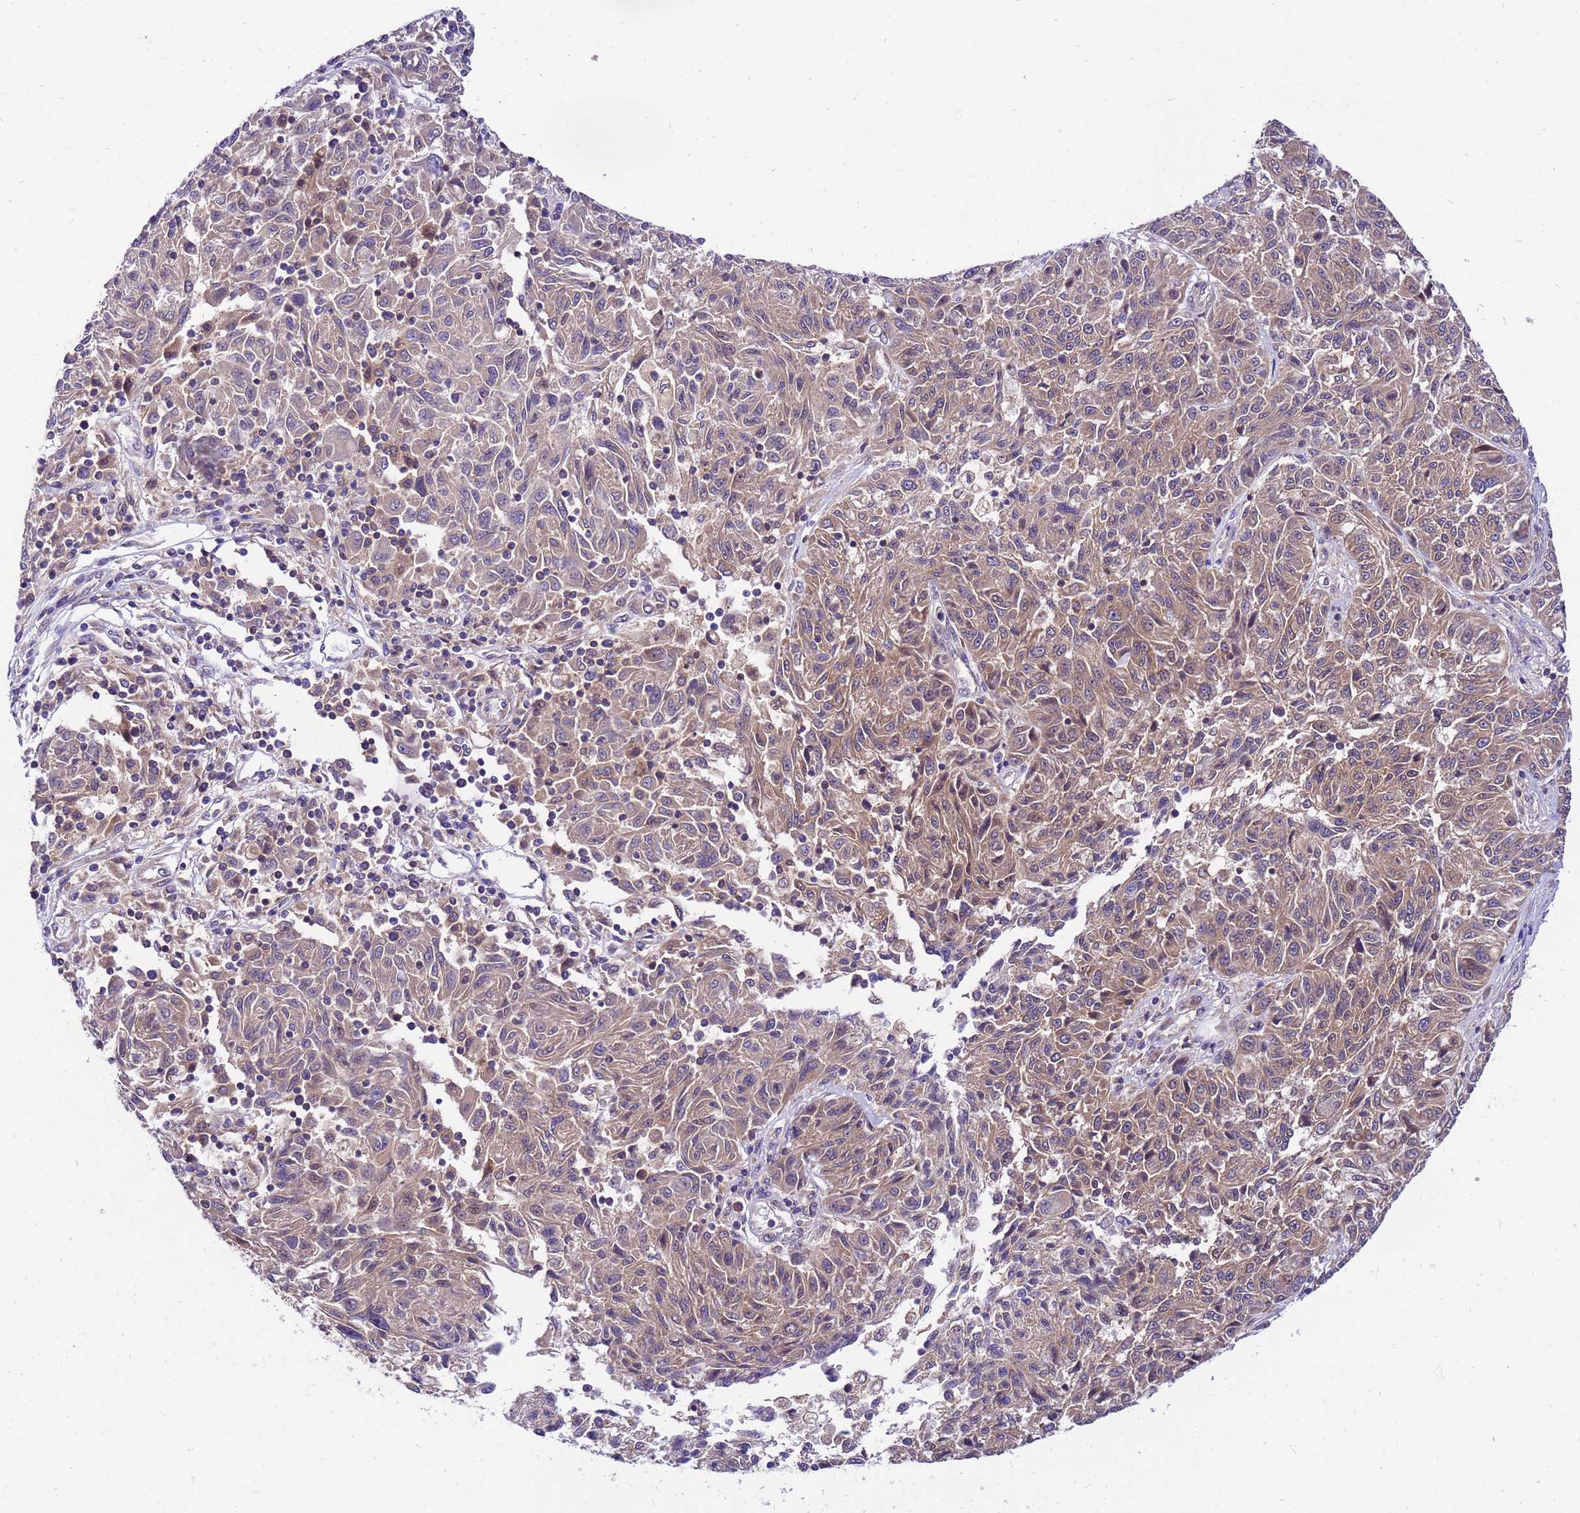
{"staining": {"intensity": "weak", "quantity": "25%-75%", "location": "cytoplasmic/membranous"}, "tissue": "melanoma", "cell_type": "Tumor cells", "image_type": "cancer", "snomed": [{"axis": "morphology", "description": "Malignant melanoma, NOS"}, {"axis": "topography", "description": "Skin"}], "caption": "Melanoma stained with DAB (3,3'-diaminobenzidine) IHC displays low levels of weak cytoplasmic/membranous expression in about 25%-75% of tumor cells.", "gene": "GET3", "patient": {"sex": "male", "age": 53}}